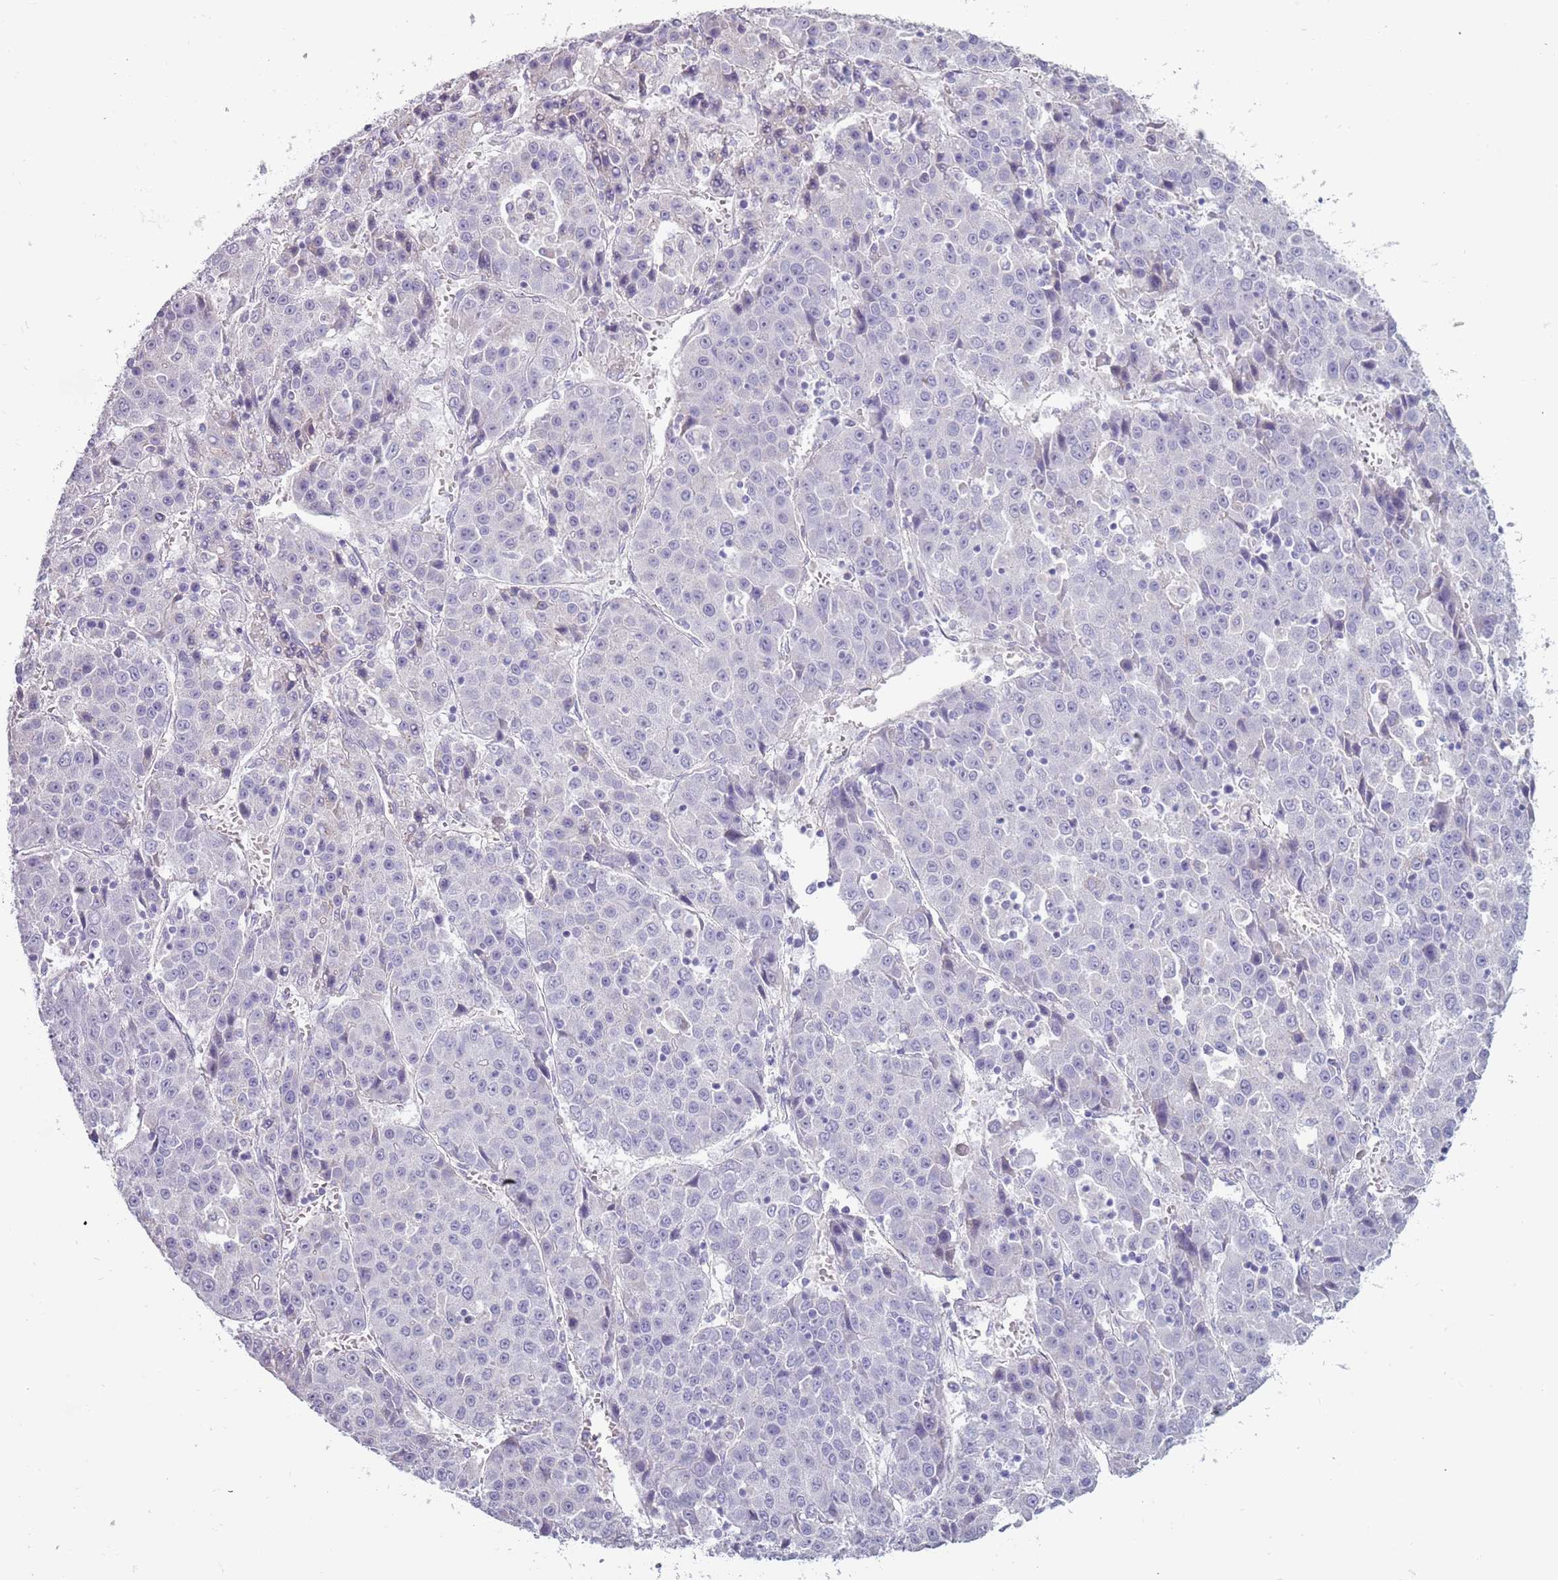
{"staining": {"intensity": "negative", "quantity": "none", "location": "none"}, "tissue": "liver cancer", "cell_type": "Tumor cells", "image_type": "cancer", "snomed": [{"axis": "morphology", "description": "Carcinoma, Hepatocellular, NOS"}, {"axis": "topography", "description": "Liver"}], "caption": "Immunohistochemical staining of hepatocellular carcinoma (liver) exhibits no significant positivity in tumor cells.", "gene": "TNFRSF6B", "patient": {"sex": "female", "age": 53}}